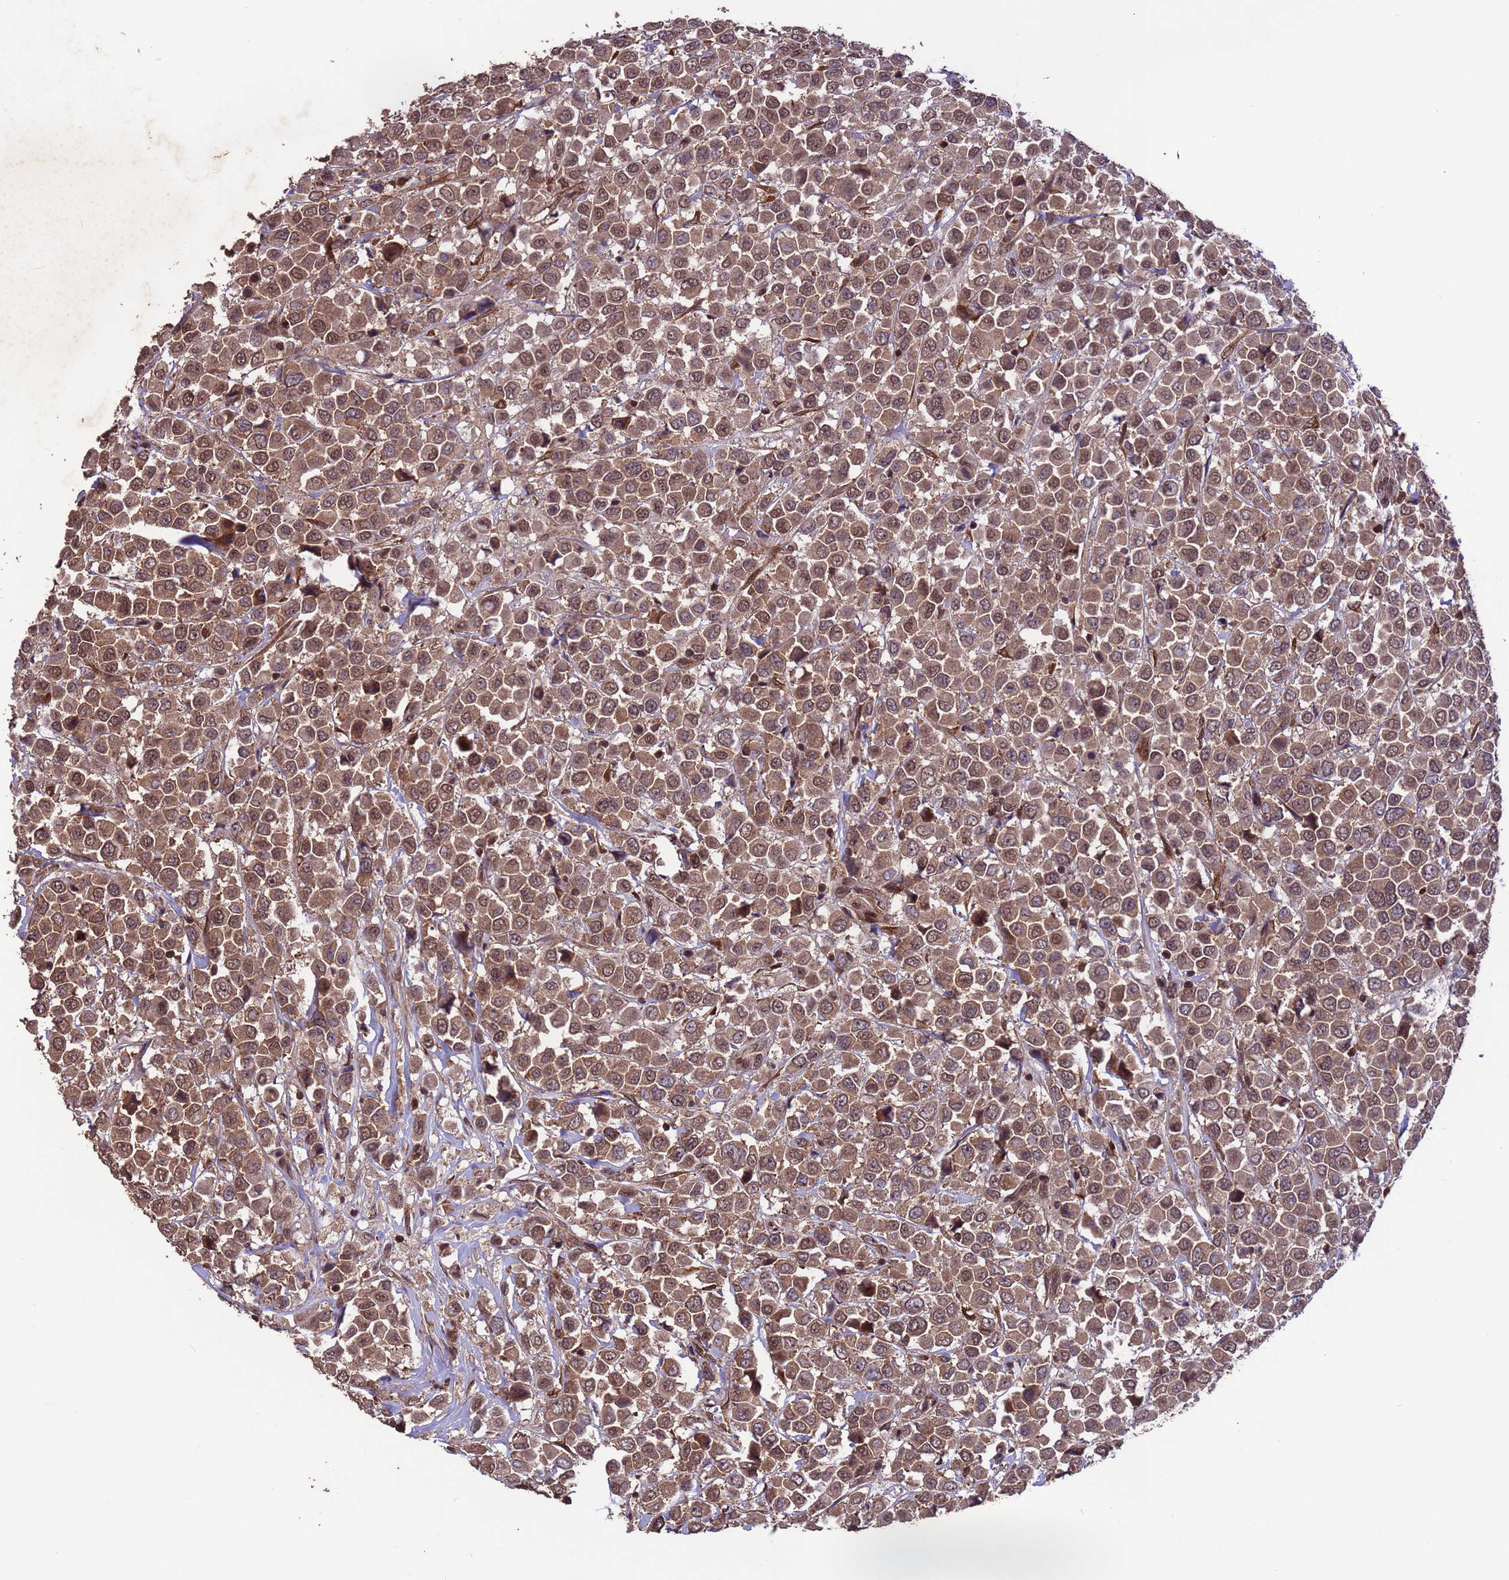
{"staining": {"intensity": "moderate", "quantity": ">75%", "location": "cytoplasmic/membranous,nuclear"}, "tissue": "breast cancer", "cell_type": "Tumor cells", "image_type": "cancer", "snomed": [{"axis": "morphology", "description": "Duct carcinoma"}, {"axis": "topography", "description": "Breast"}], "caption": "Protein staining shows moderate cytoplasmic/membranous and nuclear positivity in about >75% of tumor cells in infiltrating ductal carcinoma (breast). Nuclei are stained in blue.", "gene": "VSTM4", "patient": {"sex": "female", "age": 61}}